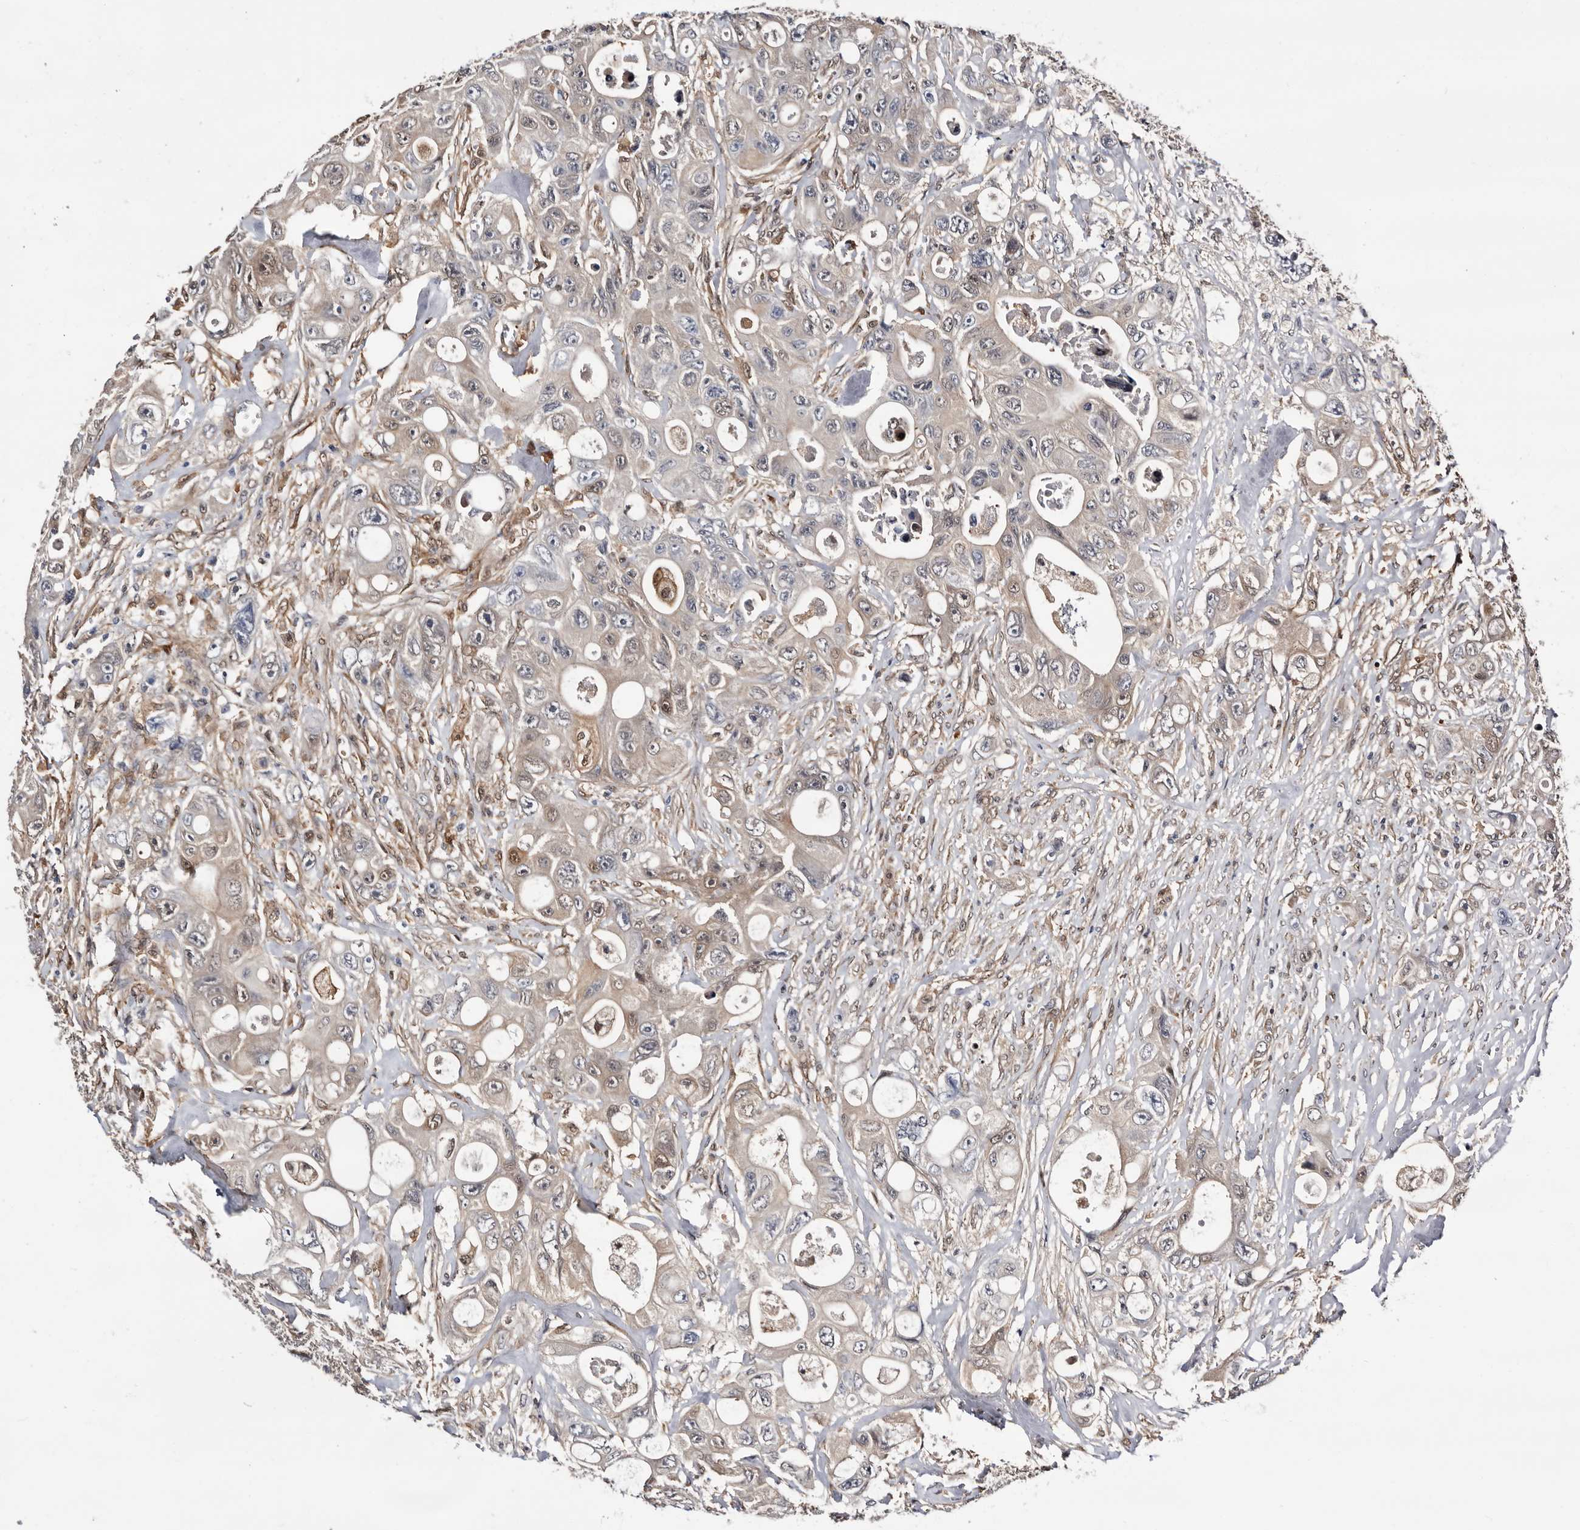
{"staining": {"intensity": "weak", "quantity": "<25%", "location": "cytoplasmic/membranous,nuclear"}, "tissue": "colorectal cancer", "cell_type": "Tumor cells", "image_type": "cancer", "snomed": [{"axis": "morphology", "description": "Adenocarcinoma, NOS"}, {"axis": "topography", "description": "Colon"}], "caption": "The histopathology image shows no staining of tumor cells in colorectal adenocarcinoma.", "gene": "TP53I3", "patient": {"sex": "female", "age": 46}}